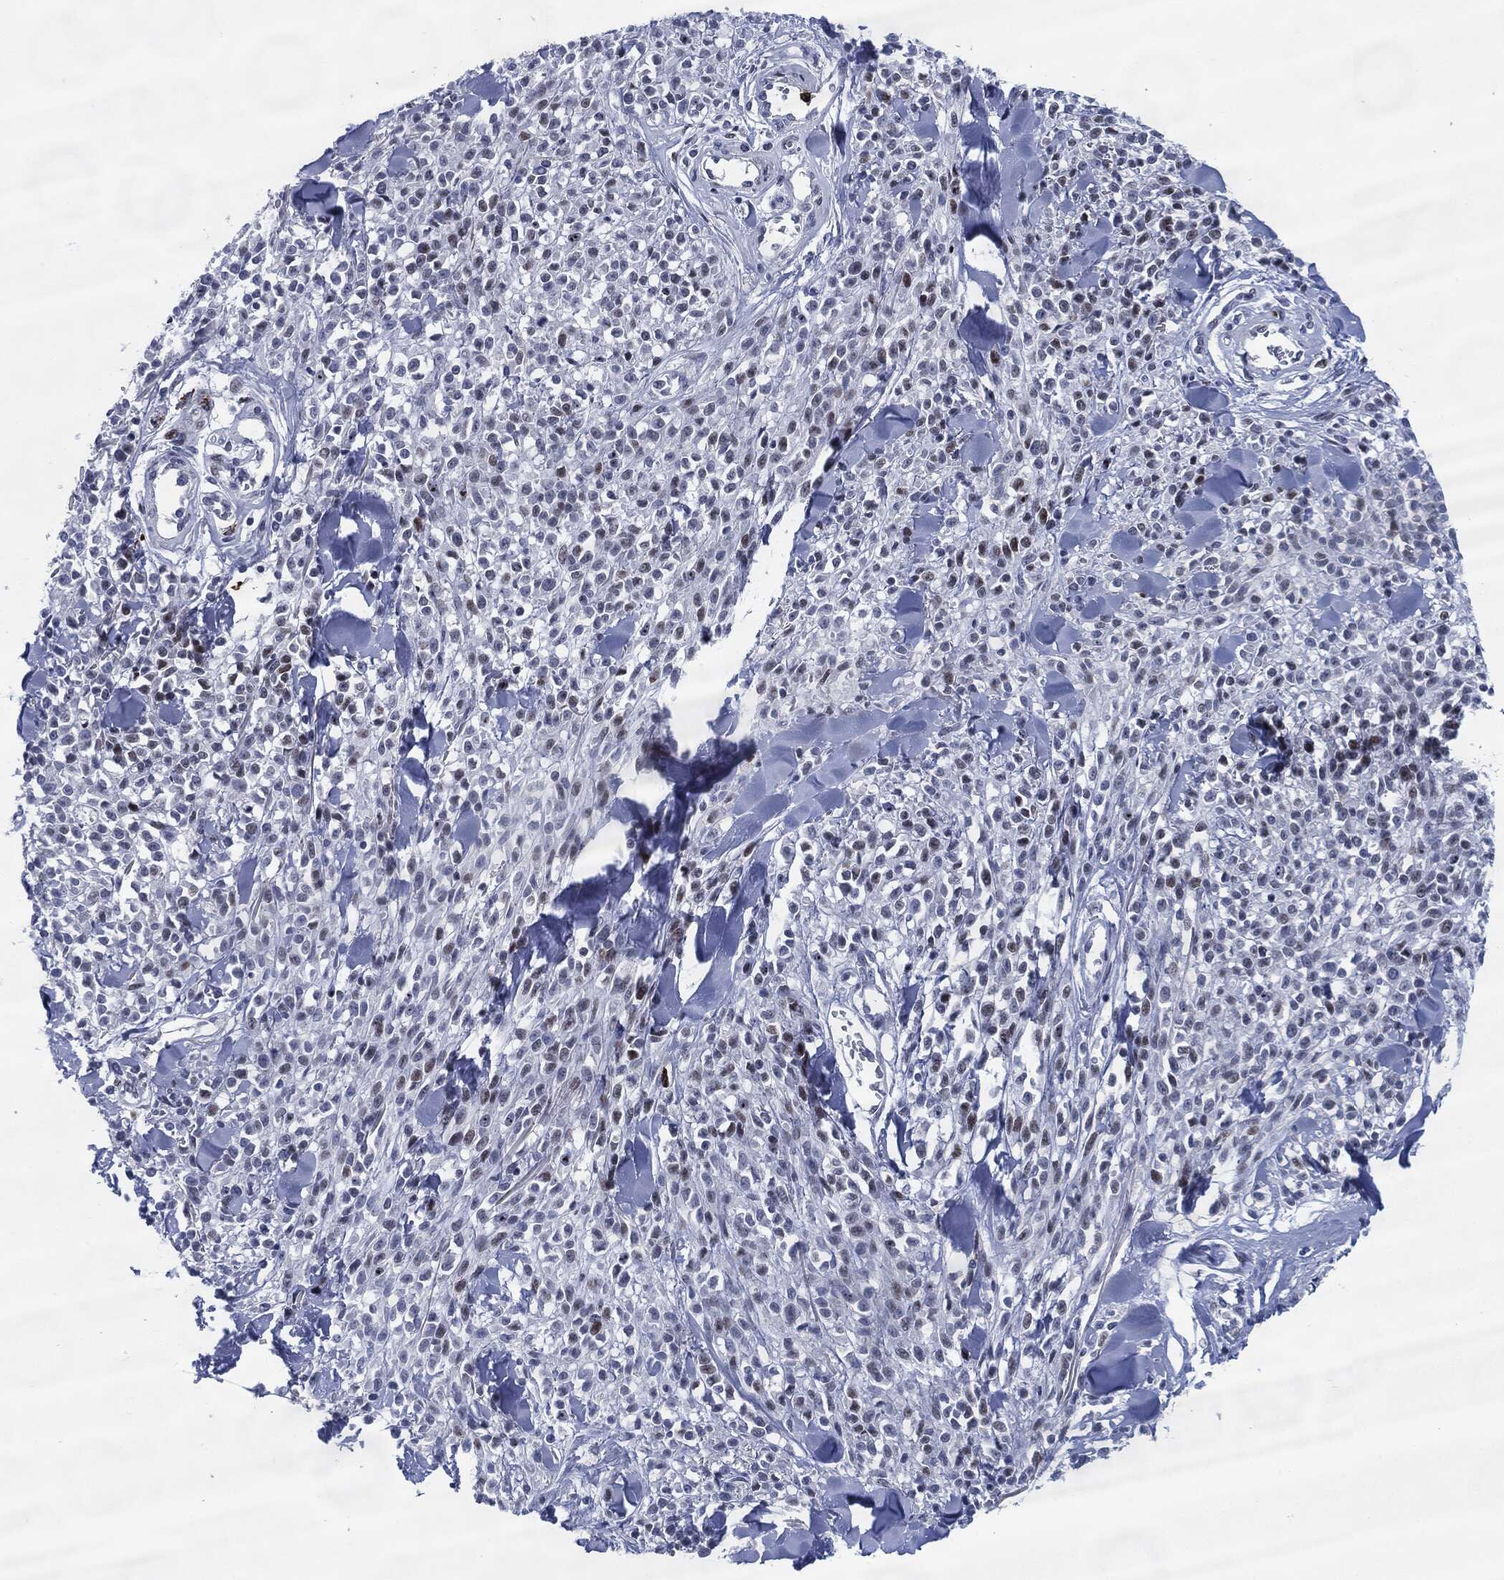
{"staining": {"intensity": "weak", "quantity": "<25%", "location": "cytoplasmic/membranous"}, "tissue": "melanoma", "cell_type": "Tumor cells", "image_type": "cancer", "snomed": [{"axis": "morphology", "description": "Malignant melanoma, NOS"}, {"axis": "topography", "description": "Skin"}, {"axis": "topography", "description": "Skin of trunk"}], "caption": "Immunohistochemical staining of melanoma demonstrates no significant staining in tumor cells.", "gene": "MPO", "patient": {"sex": "male", "age": 74}}